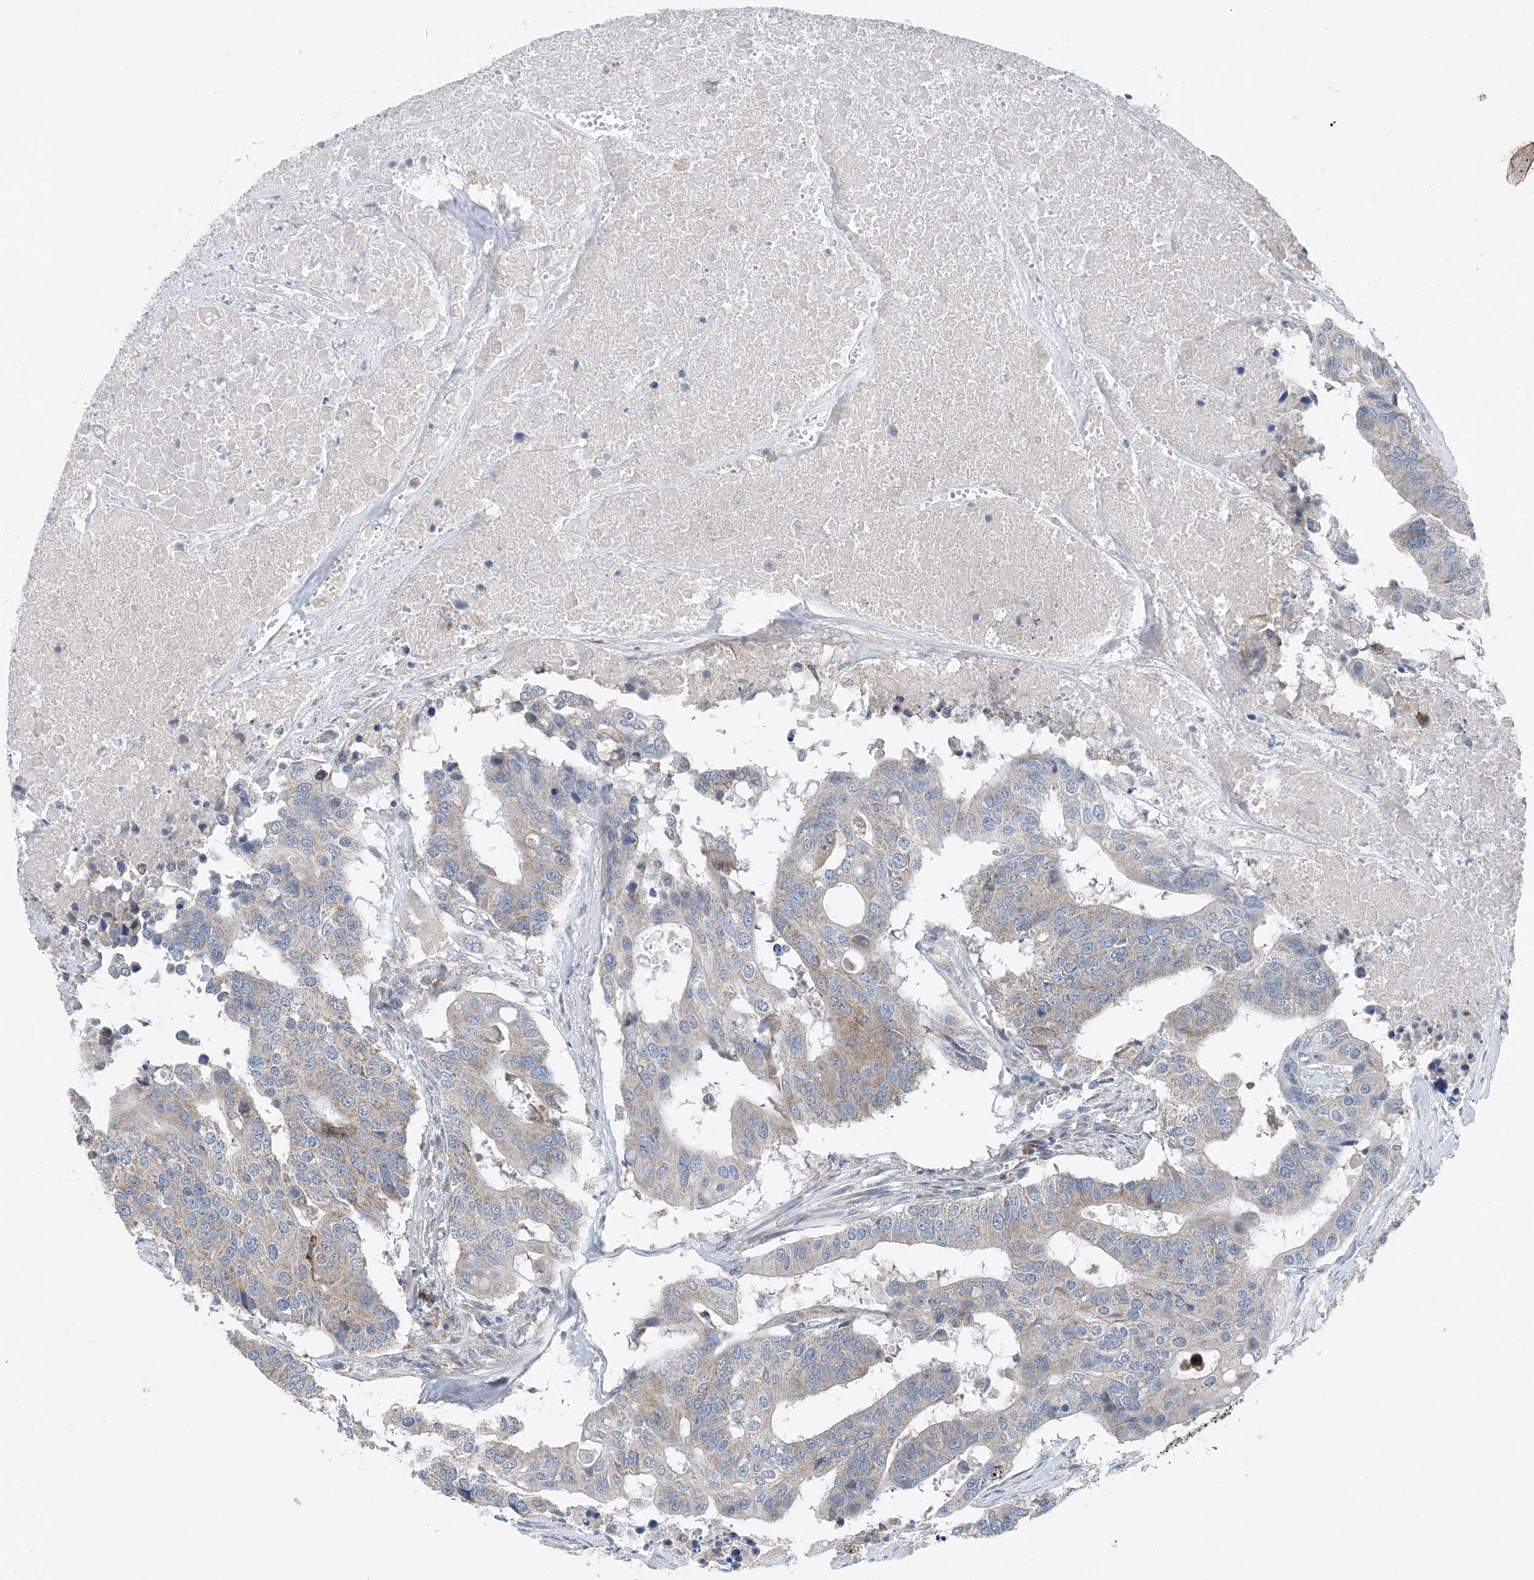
{"staining": {"intensity": "weak", "quantity": "<25%", "location": "cytoplasmic/membranous"}, "tissue": "colorectal cancer", "cell_type": "Tumor cells", "image_type": "cancer", "snomed": [{"axis": "morphology", "description": "Adenocarcinoma, NOS"}, {"axis": "topography", "description": "Colon"}], "caption": "This histopathology image is of colorectal adenocarcinoma stained with immunohistochemistry to label a protein in brown with the nuclei are counter-stained blue. There is no expression in tumor cells. (Stains: DAB immunohistochemistry (IHC) with hematoxylin counter stain, Microscopy: brightfield microscopy at high magnification).", "gene": "DHX30", "patient": {"sex": "male", "age": 77}}